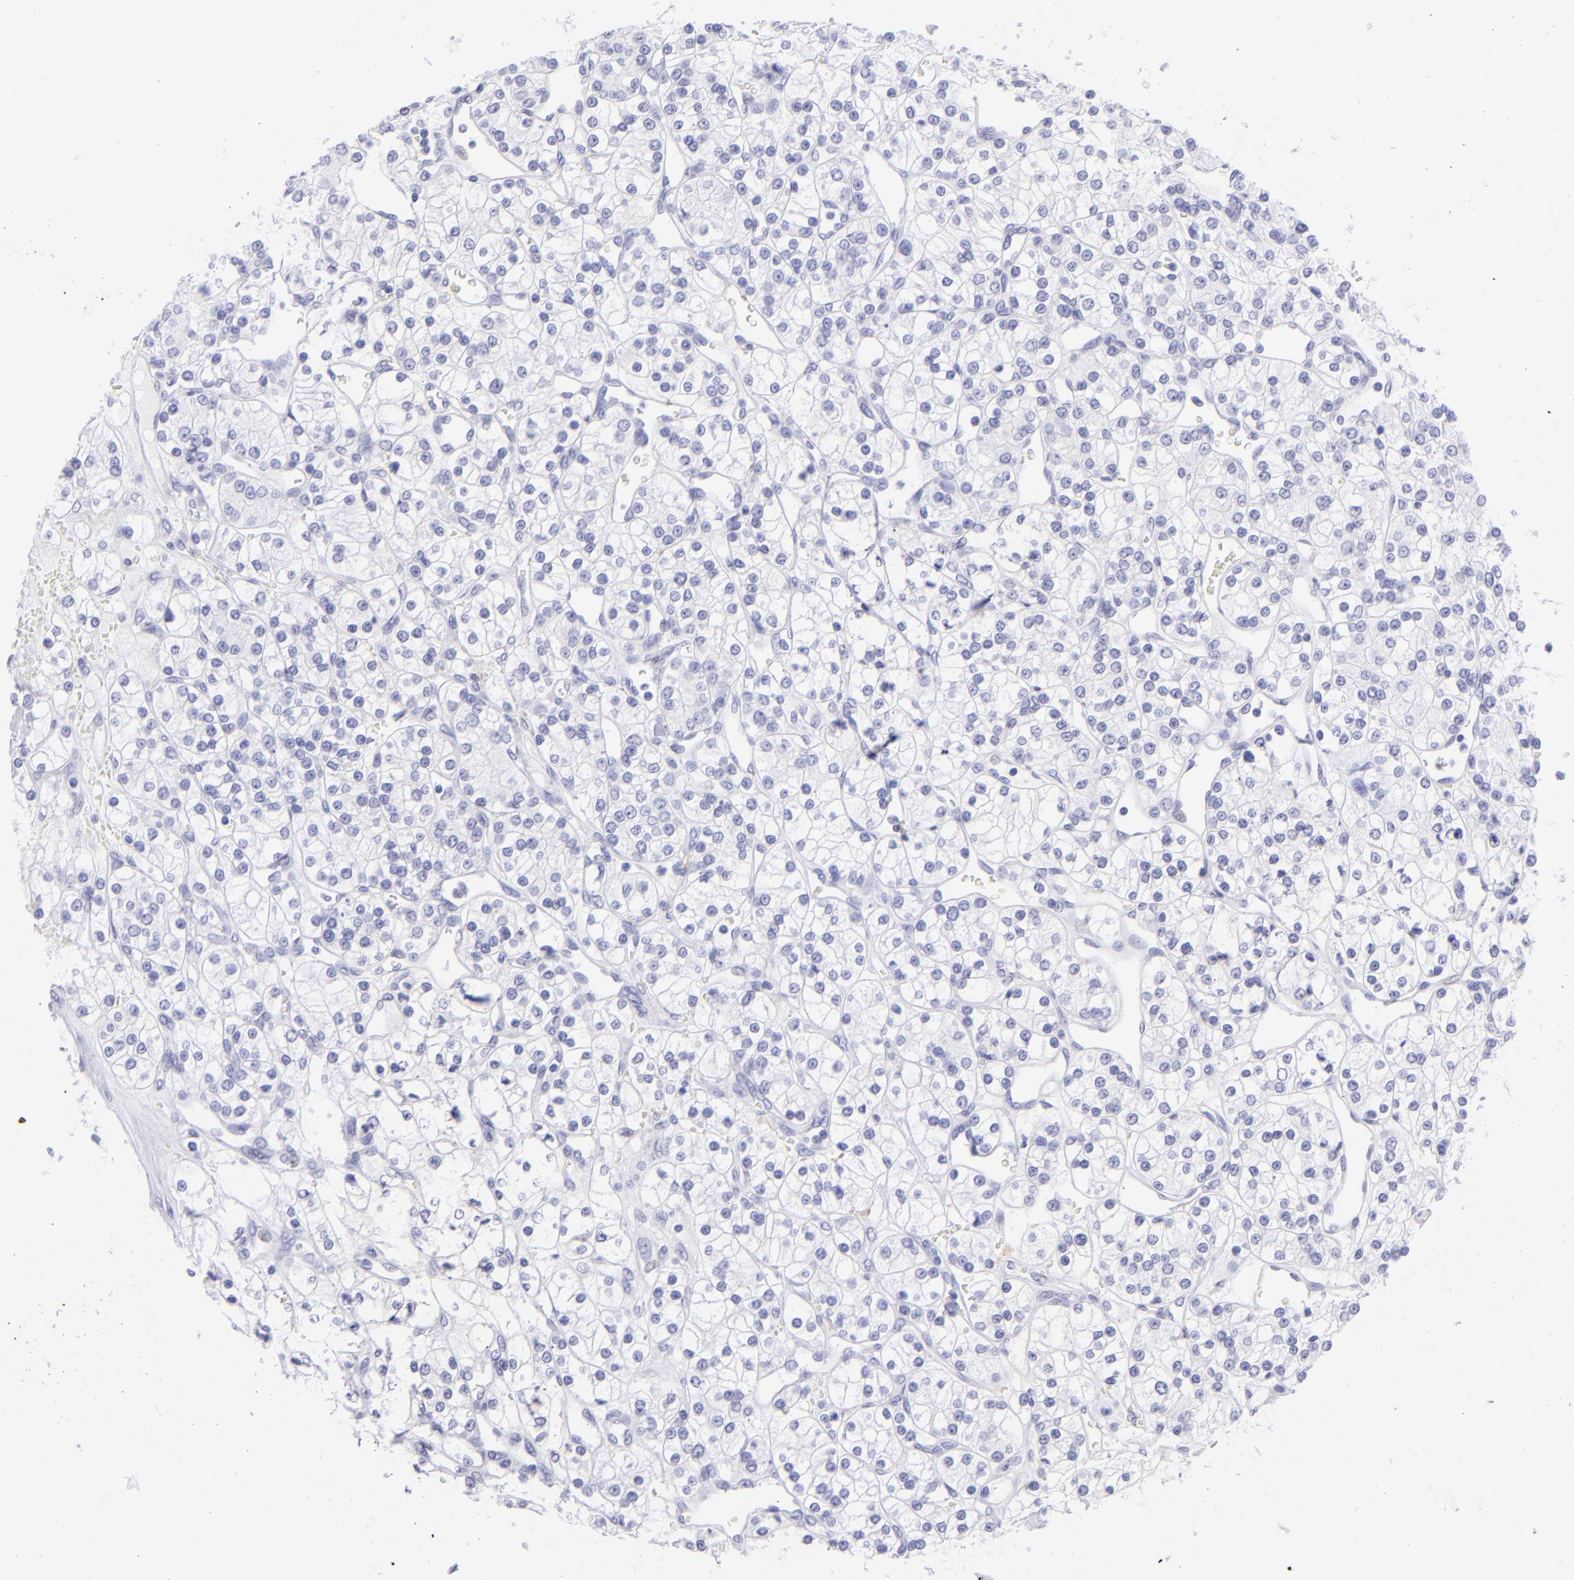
{"staining": {"intensity": "negative", "quantity": "none", "location": "none"}, "tissue": "renal cancer", "cell_type": "Tumor cells", "image_type": "cancer", "snomed": [{"axis": "morphology", "description": "Adenocarcinoma, NOS"}, {"axis": "topography", "description": "Kidney"}], "caption": "Renal adenocarcinoma was stained to show a protein in brown. There is no significant positivity in tumor cells. (DAB immunohistochemistry (IHC) with hematoxylin counter stain).", "gene": "CD72", "patient": {"sex": "female", "age": 62}}